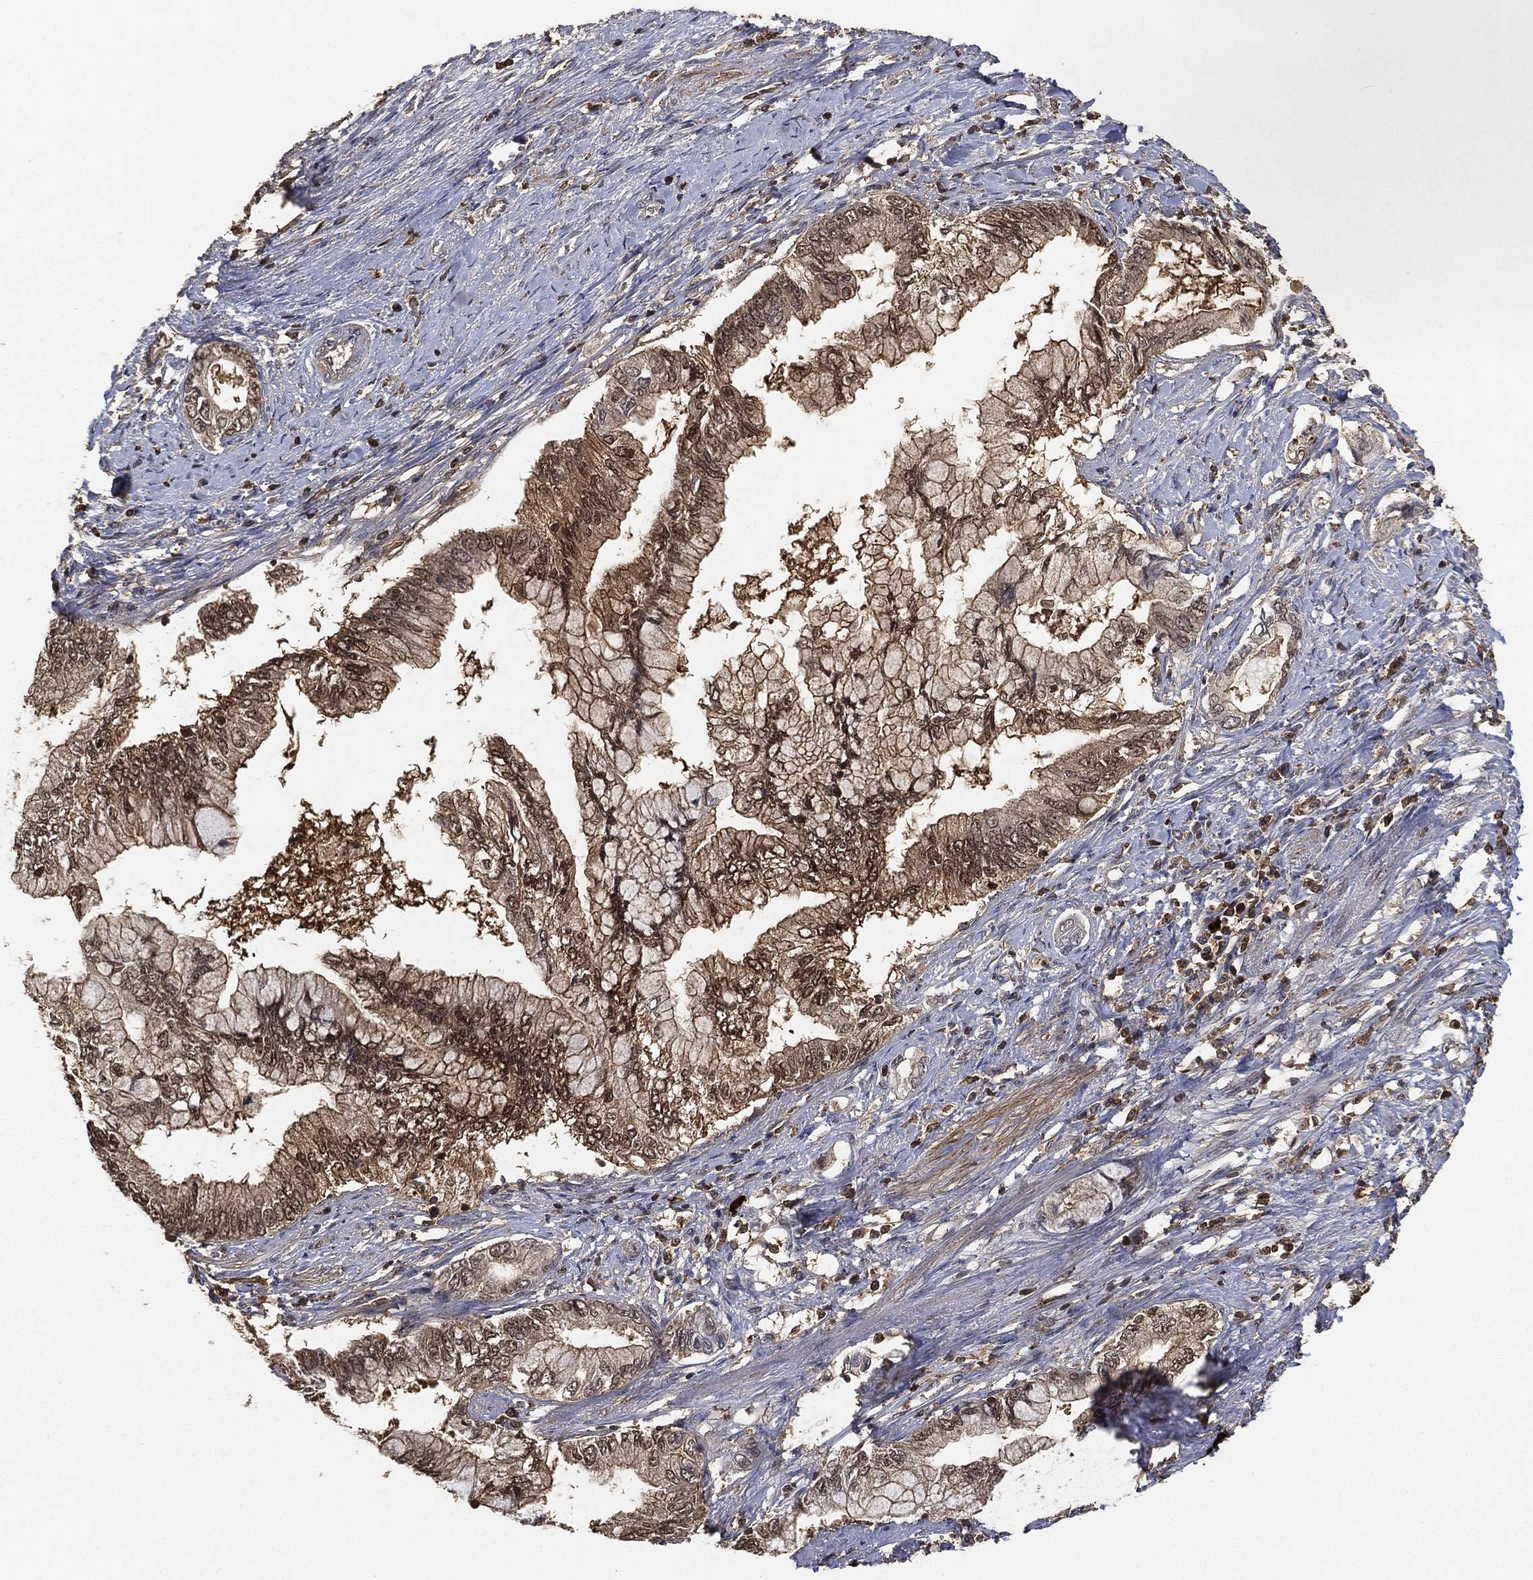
{"staining": {"intensity": "moderate", "quantity": "25%-75%", "location": "cytoplasmic/membranous"}, "tissue": "pancreatic cancer", "cell_type": "Tumor cells", "image_type": "cancer", "snomed": [{"axis": "morphology", "description": "Adenocarcinoma, NOS"}, {"axis": "topography", "description": "Pancreas"}], "caption": "Immunohistochemistry of pancreatic adenocarcinoma demonstrates medium levels of moderate cytoplasmic/membranous staining in approximately 25%-75% of tumor cells.", "gene": "CRYL1", "patient": {"sex": "female", "age": 73}}